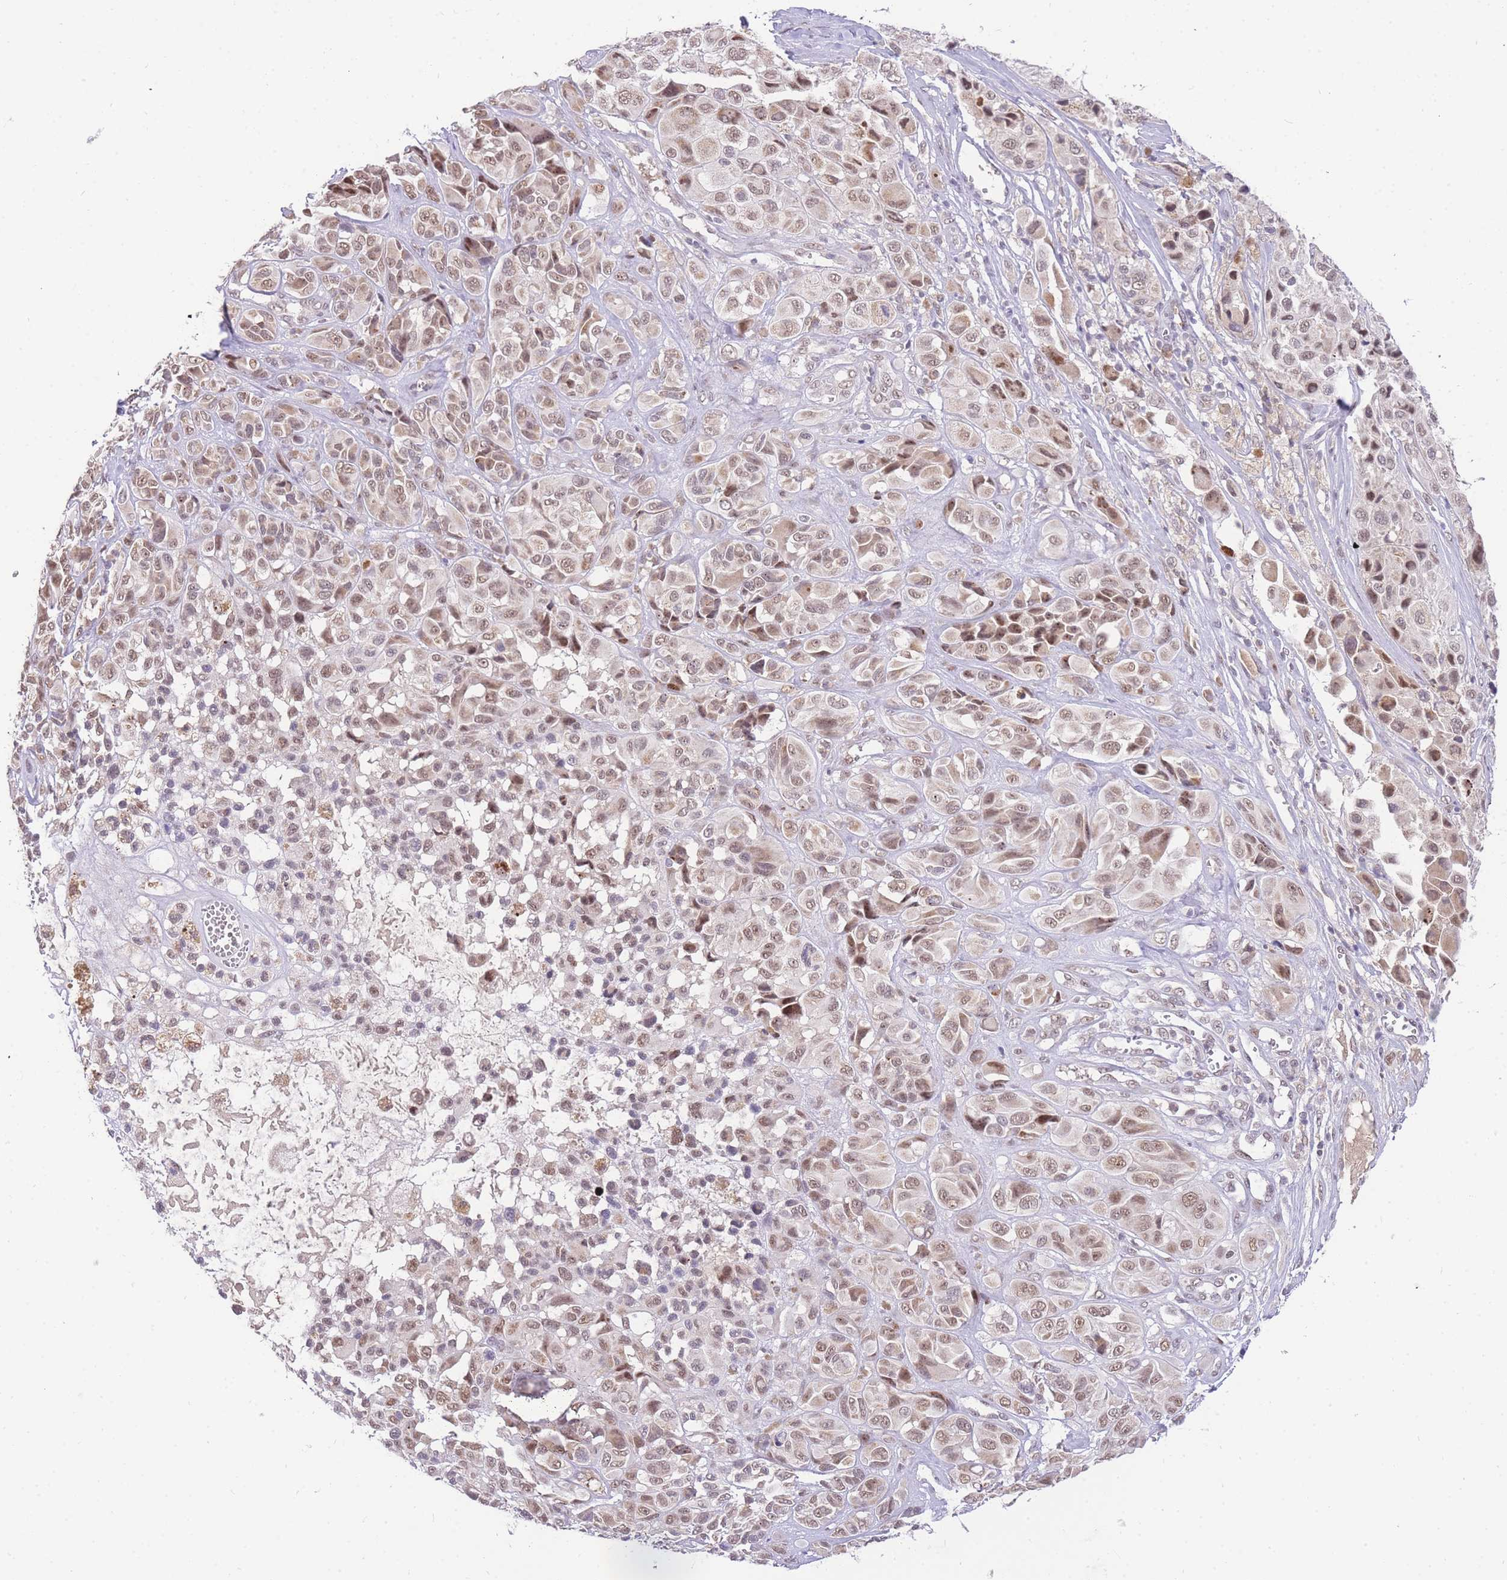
{"staining": {"intensity": "weak", "quantity": ">75%", "location": "nuclear"}, "tissue": "melanoma", "cell_type": "Tumor cells", "image_type": "cancer", "snomed": [{"axis": "morphology", "description": "Malignant melanoma, NOS"}, {"axis": "topography", "description": "Skin of trunk"}], "caption": "DAB immunohistochemical staining of malignant melanoma displays weak nuclear protein staining in approximately >75% of tumor cells.", "gene": "PUS10", "patient": {"sex": "male", "age": 71}}